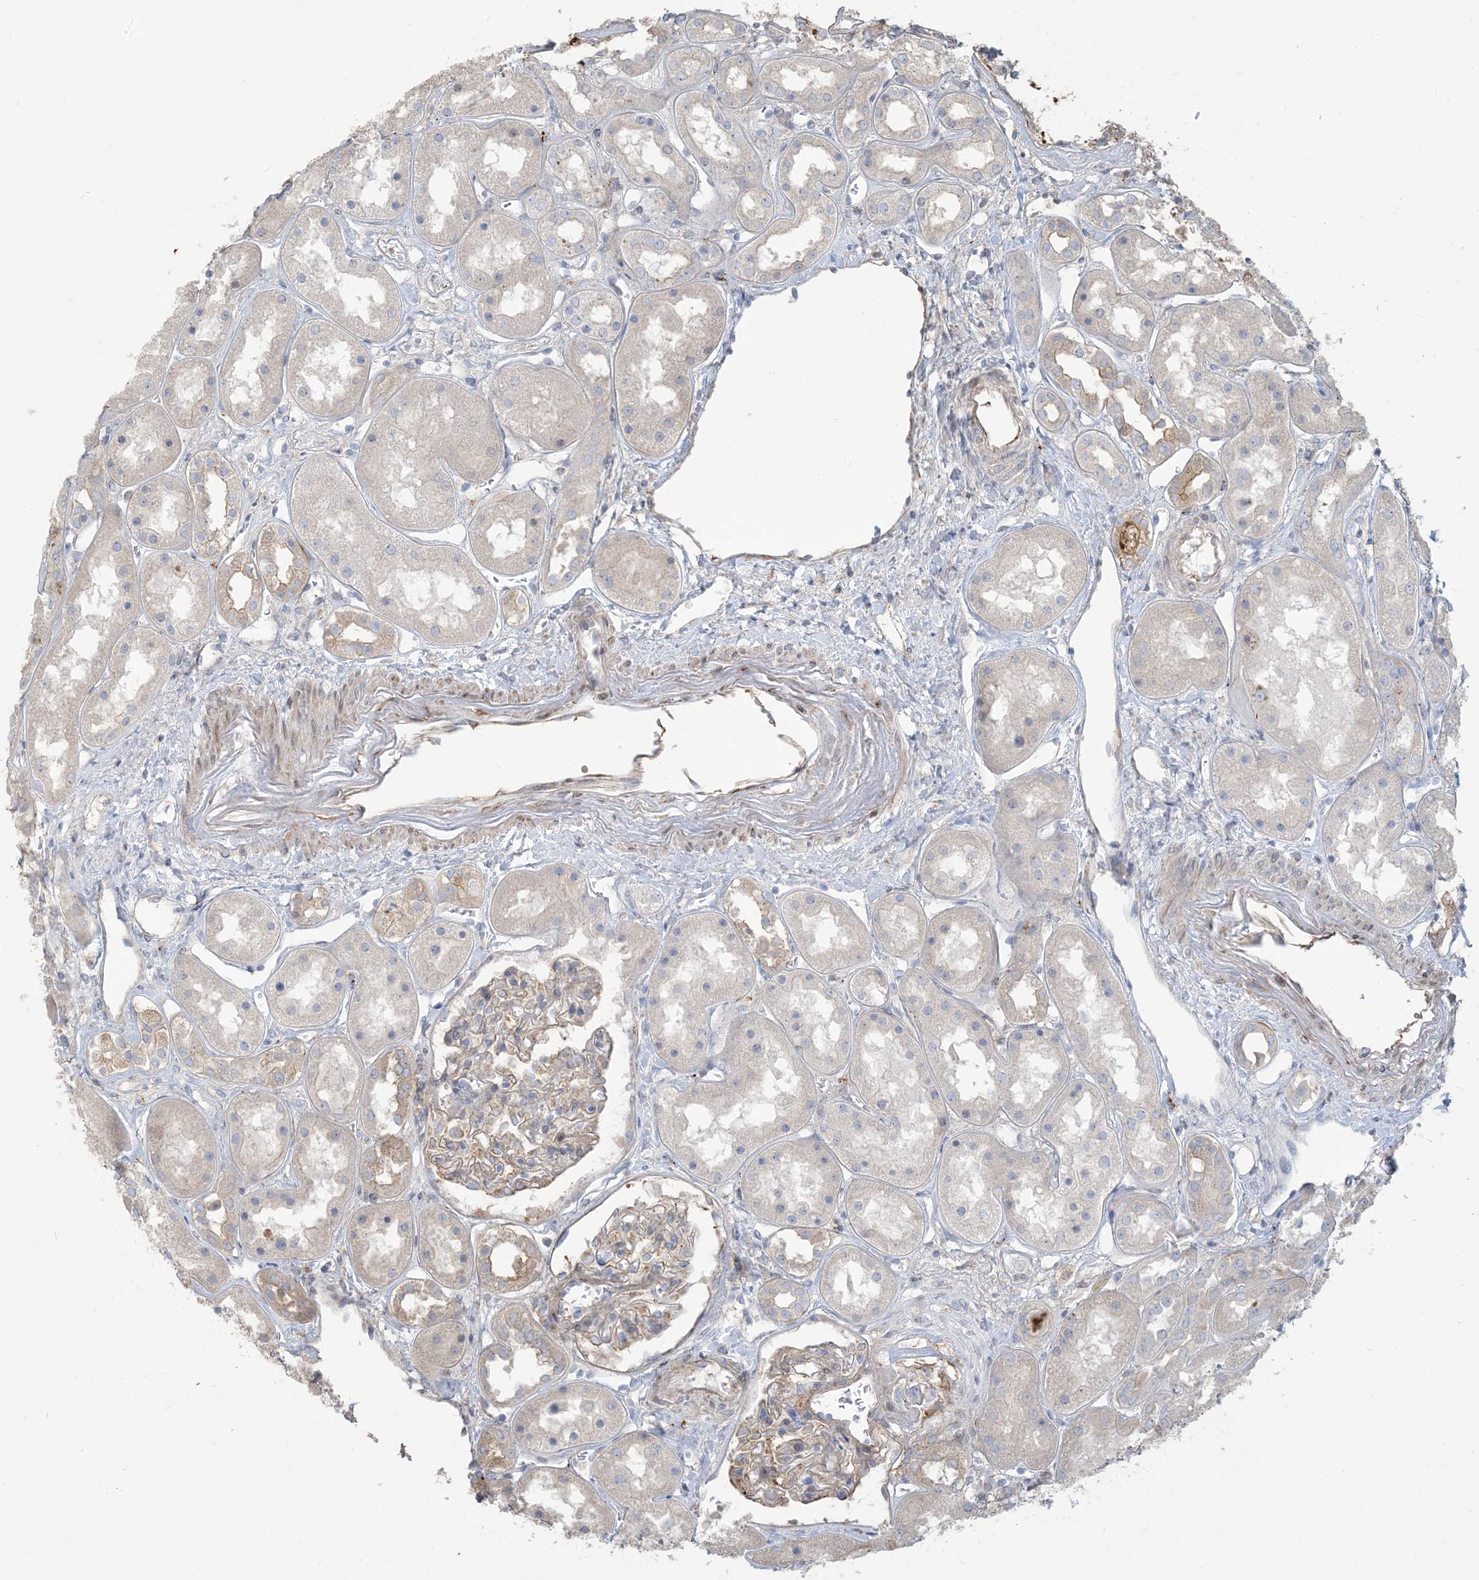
{"staining": {"intensity": "moderate", "quantity": "<25%", "location": "cytoplasmic/membranous"}, "tissue": "kidney", "cell_type": "Cells in glomeruli", "image_type": "normal", "snomed": [{"axis": "morphology", "description": "Normal tissue, NOS"}, {"axis": "topography", "description": "Kidney"}], "caption": "The immunohistochemical stain highlights moderate cytoplasmic/membranous positivity in cells in glomeruli of benign kidney.", "gene": "KLHL18", "patient": {"sex": "male", "age": 70}}